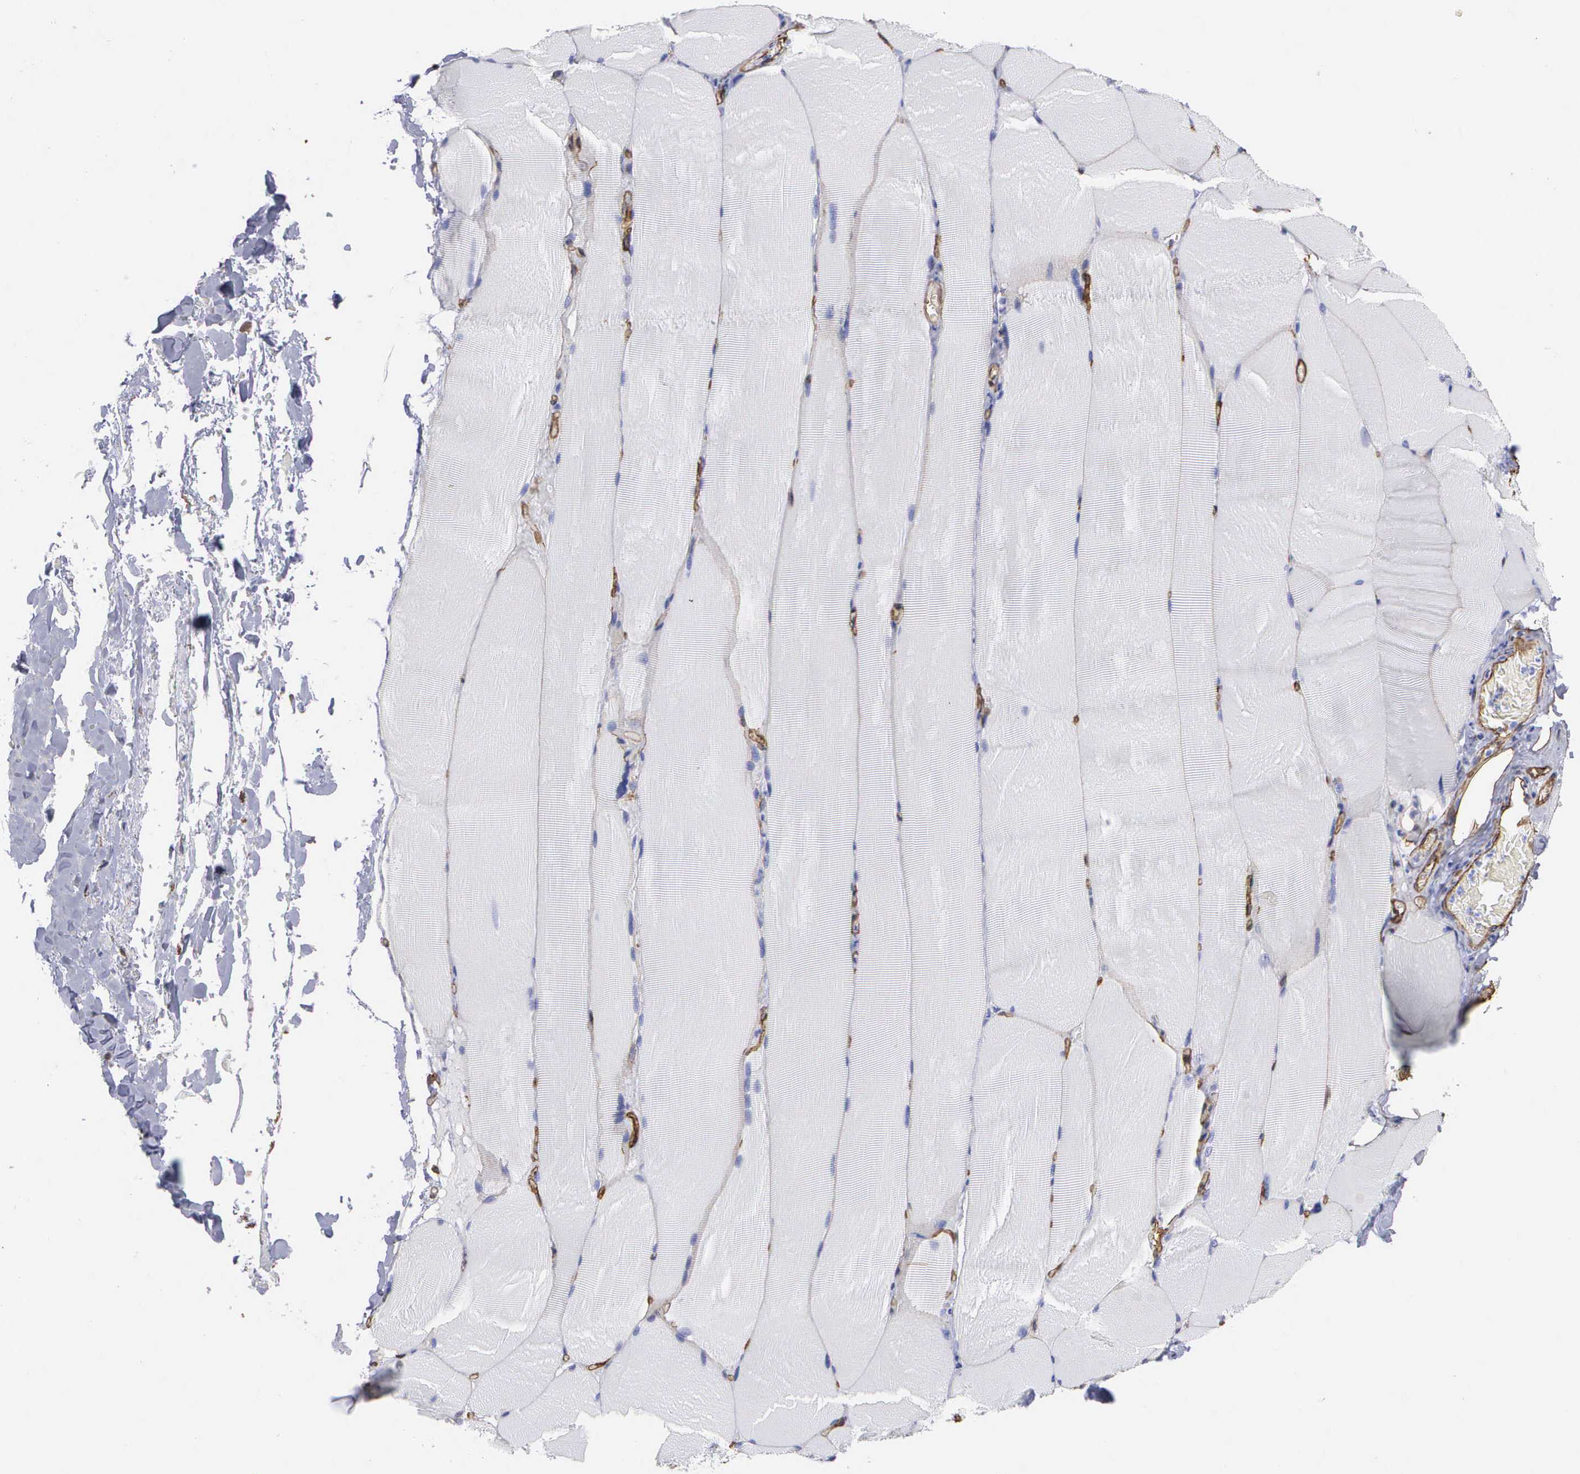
{"staining": {"intensity": "negative", "quantity": "none", "location": "none"}, "tissue": "skeletal muscle", "cell_type": "Myocytes", "image_type": "normal", "snomed": [{"axis": "morphology", "description": "Normal tissue, NOS"}, {"axis": "topography", "description": "Skeletal muscle"}], "caption": "Myocytes are negative for brown protein staining in benign skeletal muscle. (DAB (3,3'-diaminobenzidine) immunohistochemistry visualized using brightfield microscopy, high magnification).", "gene": "MAGEB10", "patient": {"sex": "male", "age": 71}}